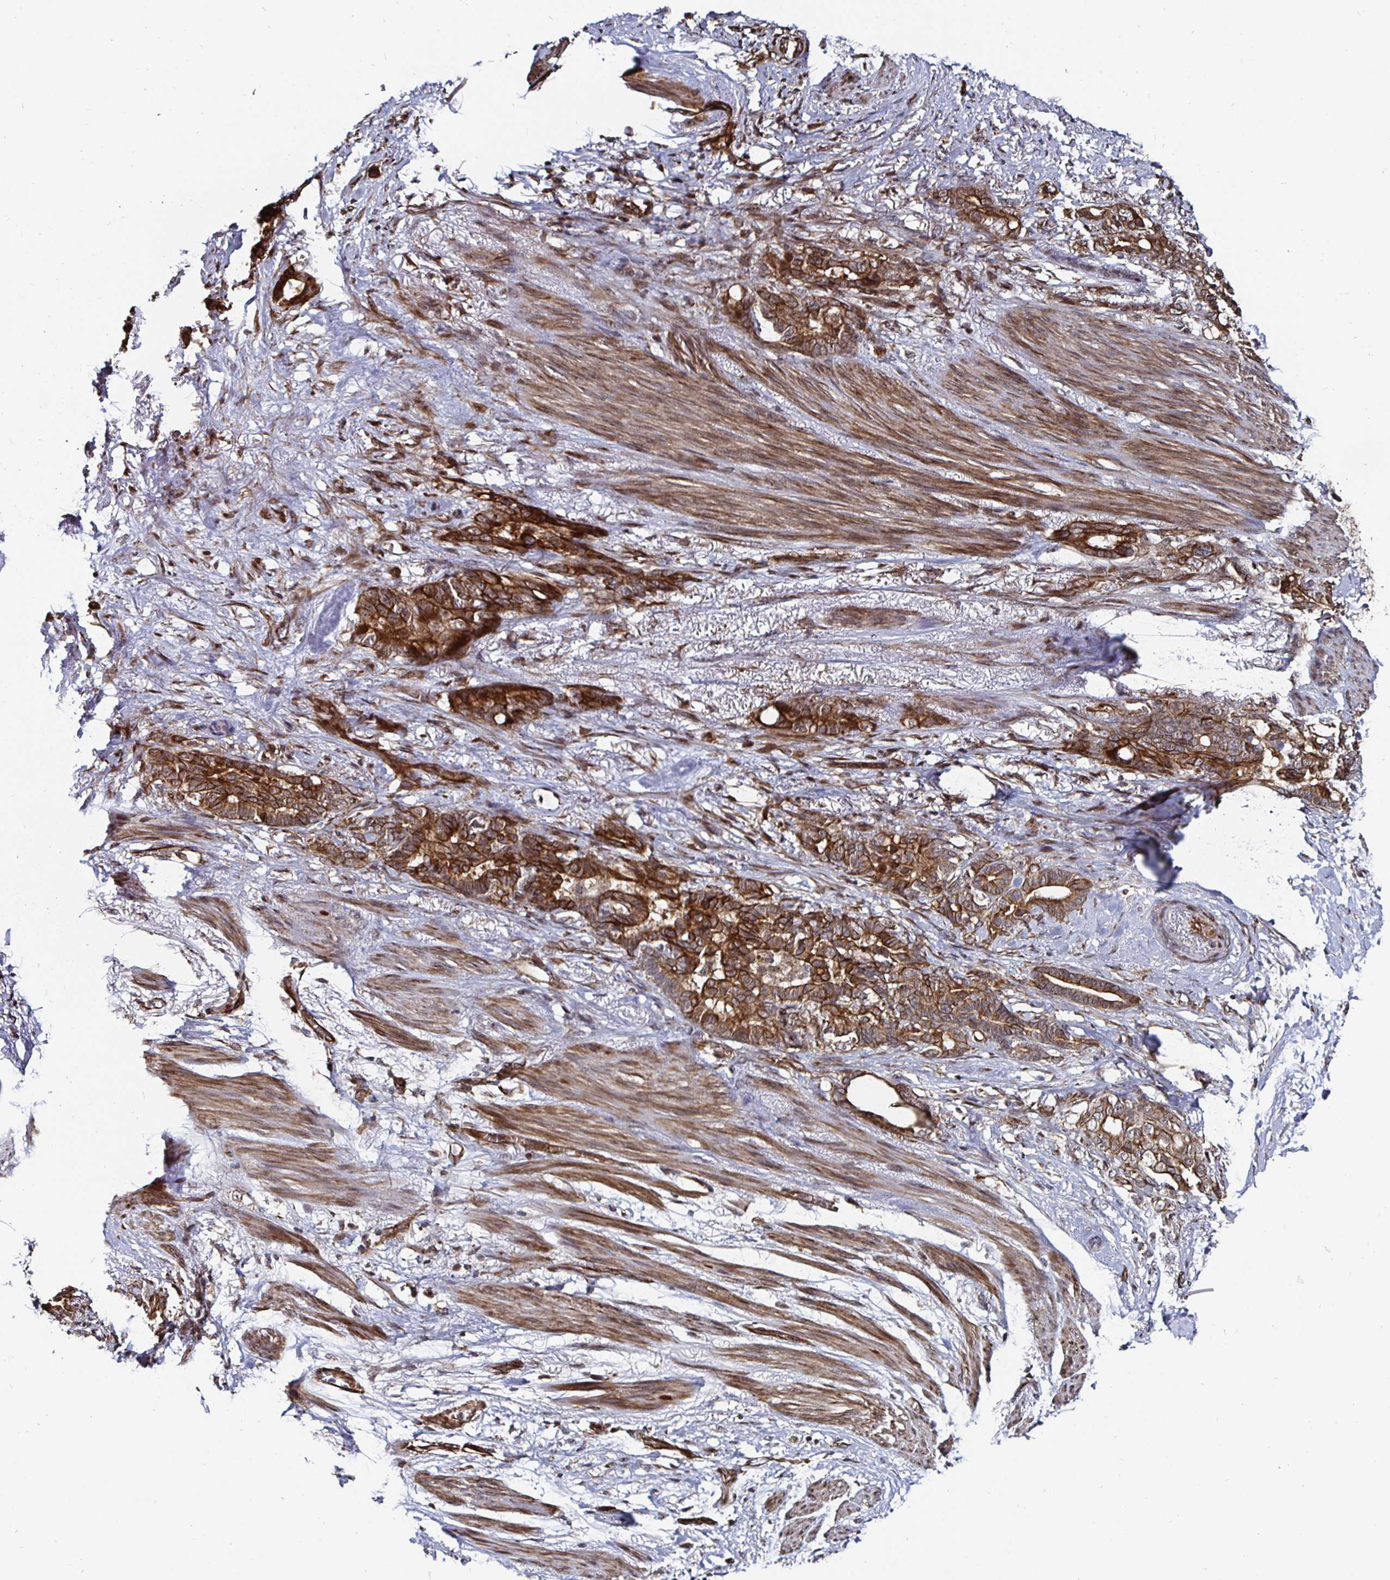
{"staining": {"intensity": "strong", "quantity": ">75%", "location": "cytoplasmic/membranous"}, "tissue": "stomach cancer", "cell_type": "Tumor cells", "image_type": "cancer", "snomed": [{"axis": "morphology", "description": "Normal tissue, NOS"}, {"axis": "morphology", "description": "Adenocarcinoma, NOS"}, {"axis": "topography", "description": "Esophagus"}, {"axis": "topography", "description": "Stomach, upper"}], "caption": "Tumor cells show high levels of strong cytoplasmic/membranous expression in about >75% of cells in stomach cancer (adenocarcinoma).", "gene": "TBKBP1", "patient": {"sex": "male", "age": 62}}